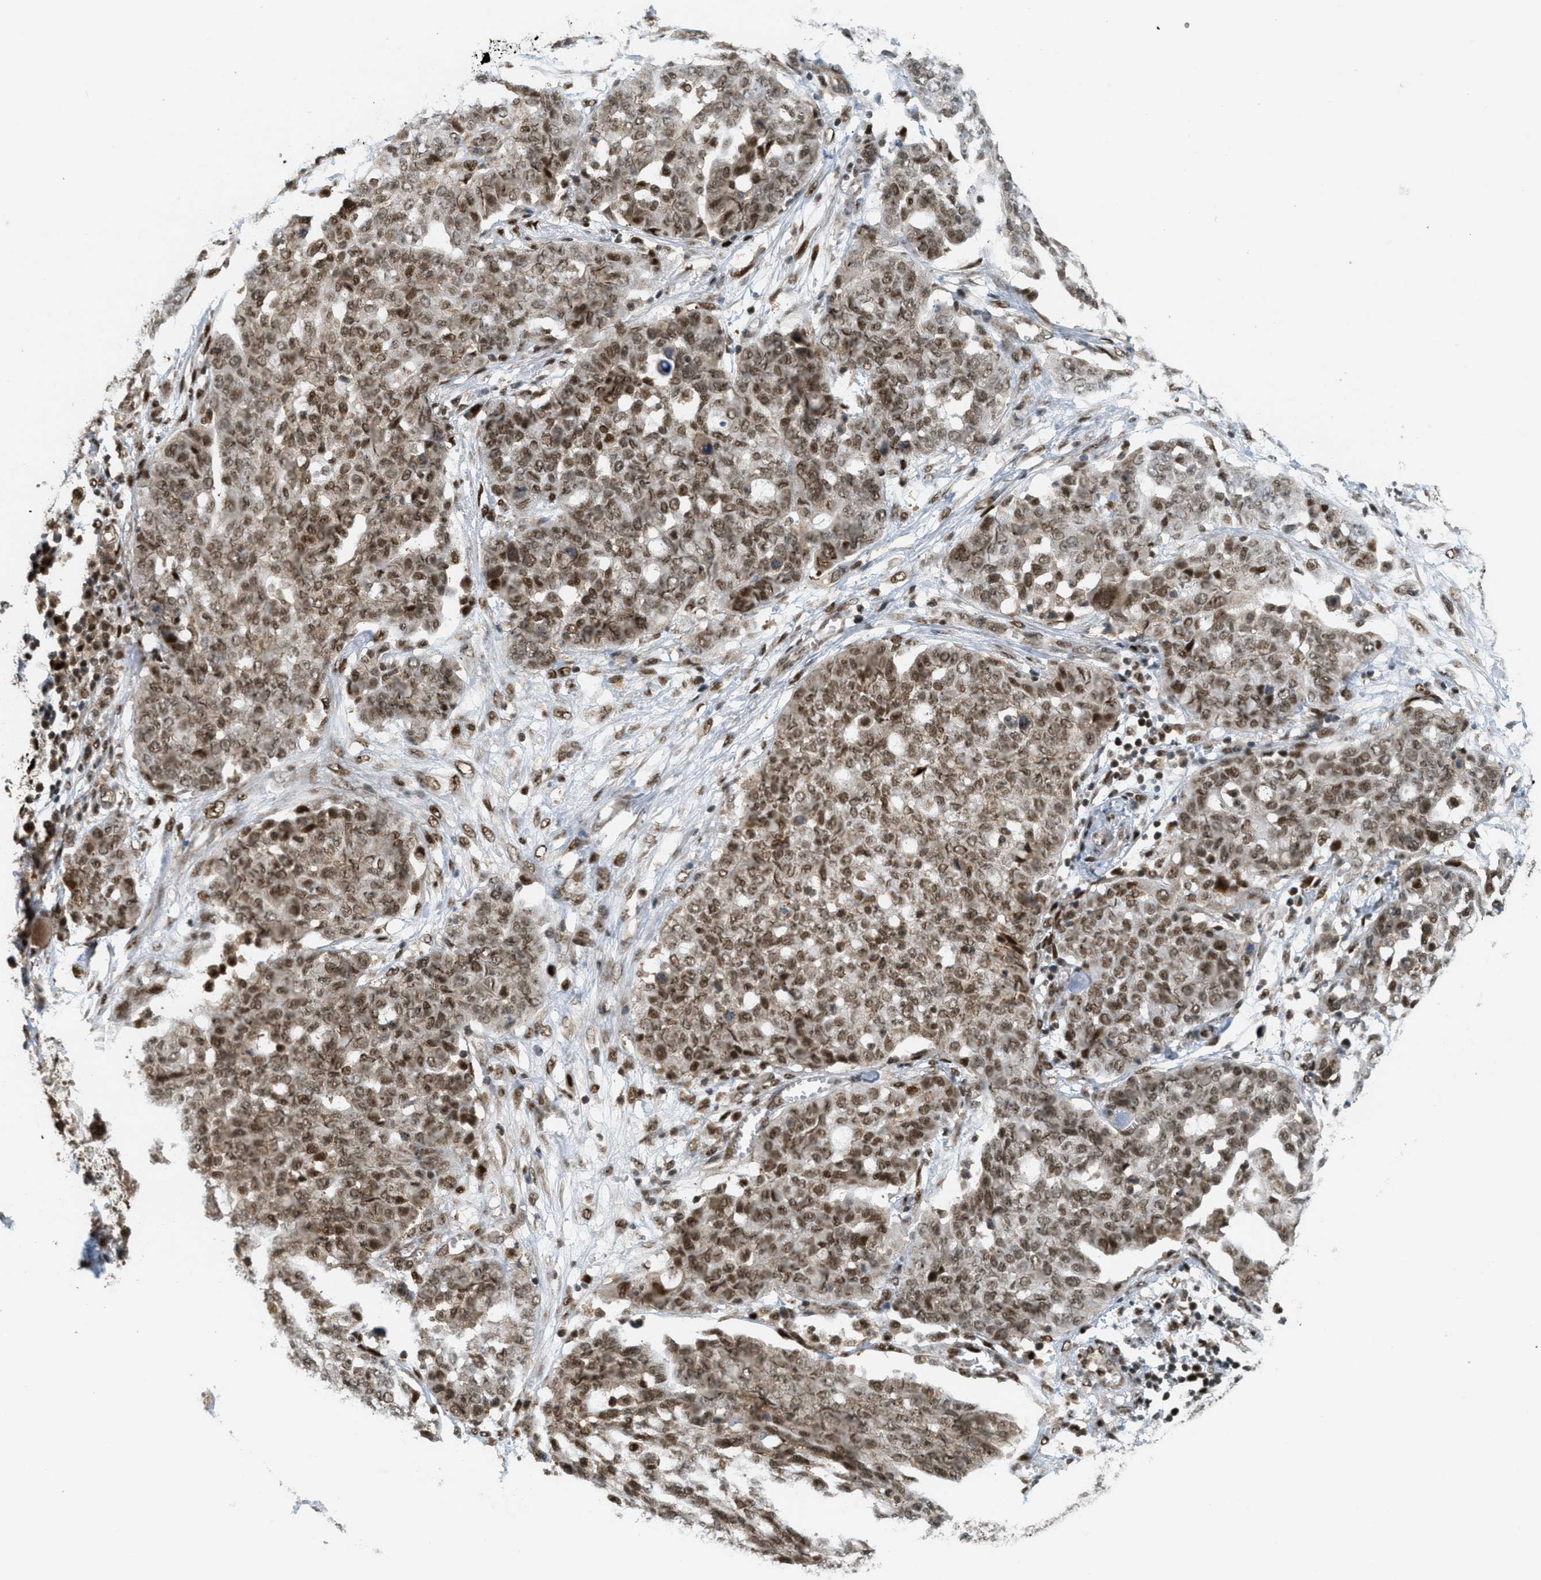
{"staining": {"intensity": "moderate", "quantity": ">75%", "location": "cytoplasmic/membranous,nuclear"}, "tissue": "ovarian cancer", "cell_type": "Tumor cells", "image_type": "cancer", "snomed": [{"axis": "morphology", "description": "Cystadenocarcinoma, serous, NOS"}, {"axis": "topography", "description": "Soft tissue"}, {"axis": "topography", "description": "Ovary"}], "caption": "The histopathology image exhibits staining of ovarian cancer (serous cystadenocarcinoma), revealing moderate cytoplasmic/membranous and nuclear protein expression (brown color) within tumor cells.", "gene": "TLK1", "patient": {"sex": "female", "age": 57}}